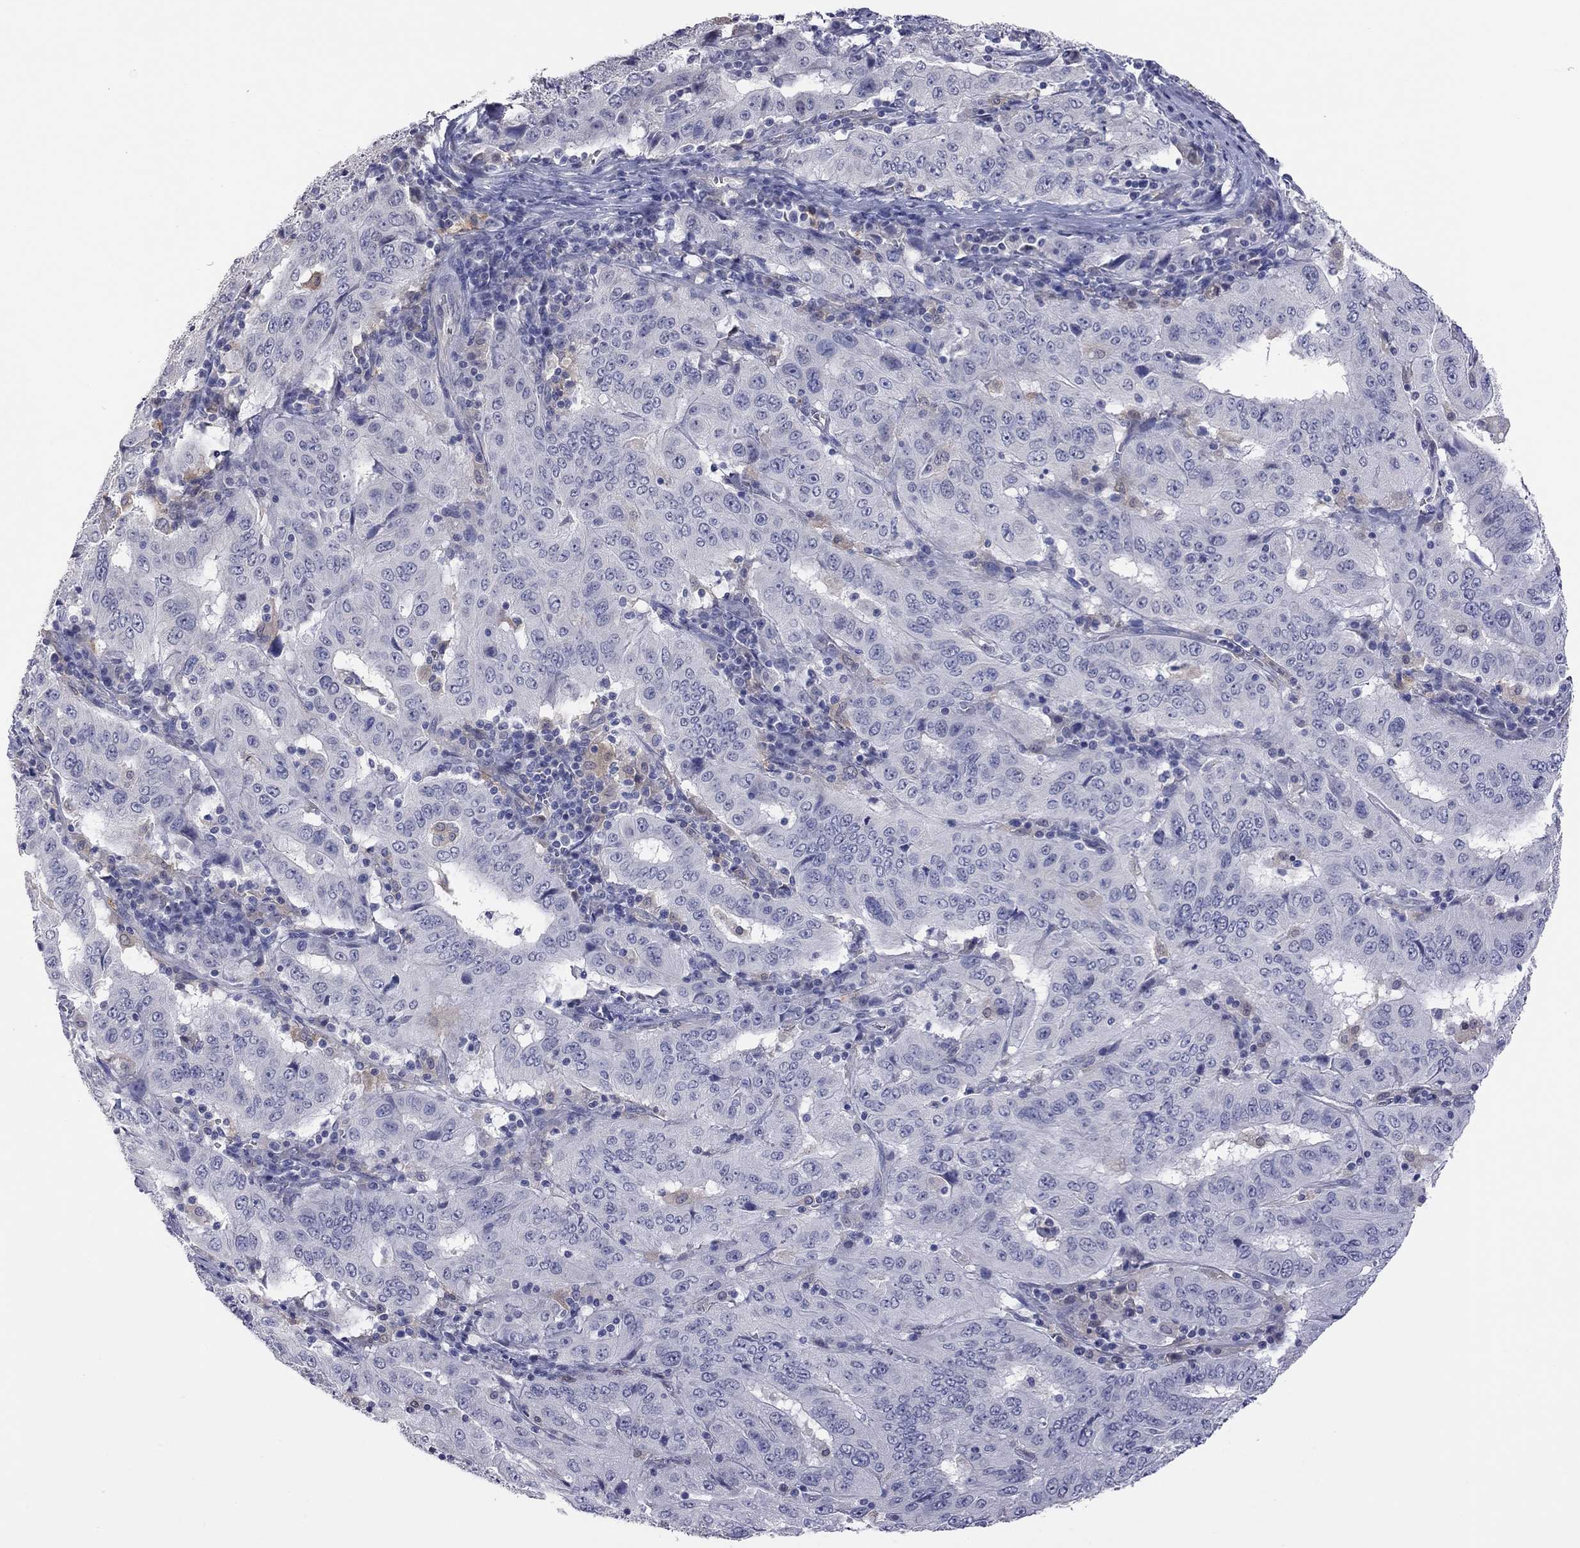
{"staining": {"intensity": "negative", "quantity": "none", "location": "none"}, "tissue": "pancreatic cancer", "cell_type": "Tumor cells", "image_type": "cancer", "snomed": [{"axis": "morphology", "description": "Adenocarcinoma, NOS"}, {"axis": "topography", "description": "Pancreas"}], "caption": "The immunohistochemistry photomicrograph has no significant staining in tumor cells of adenocarcinoma (pancreatic) tissue.", "gene": "HYLS1", "patient": {"sex": "male", "age": 63}}